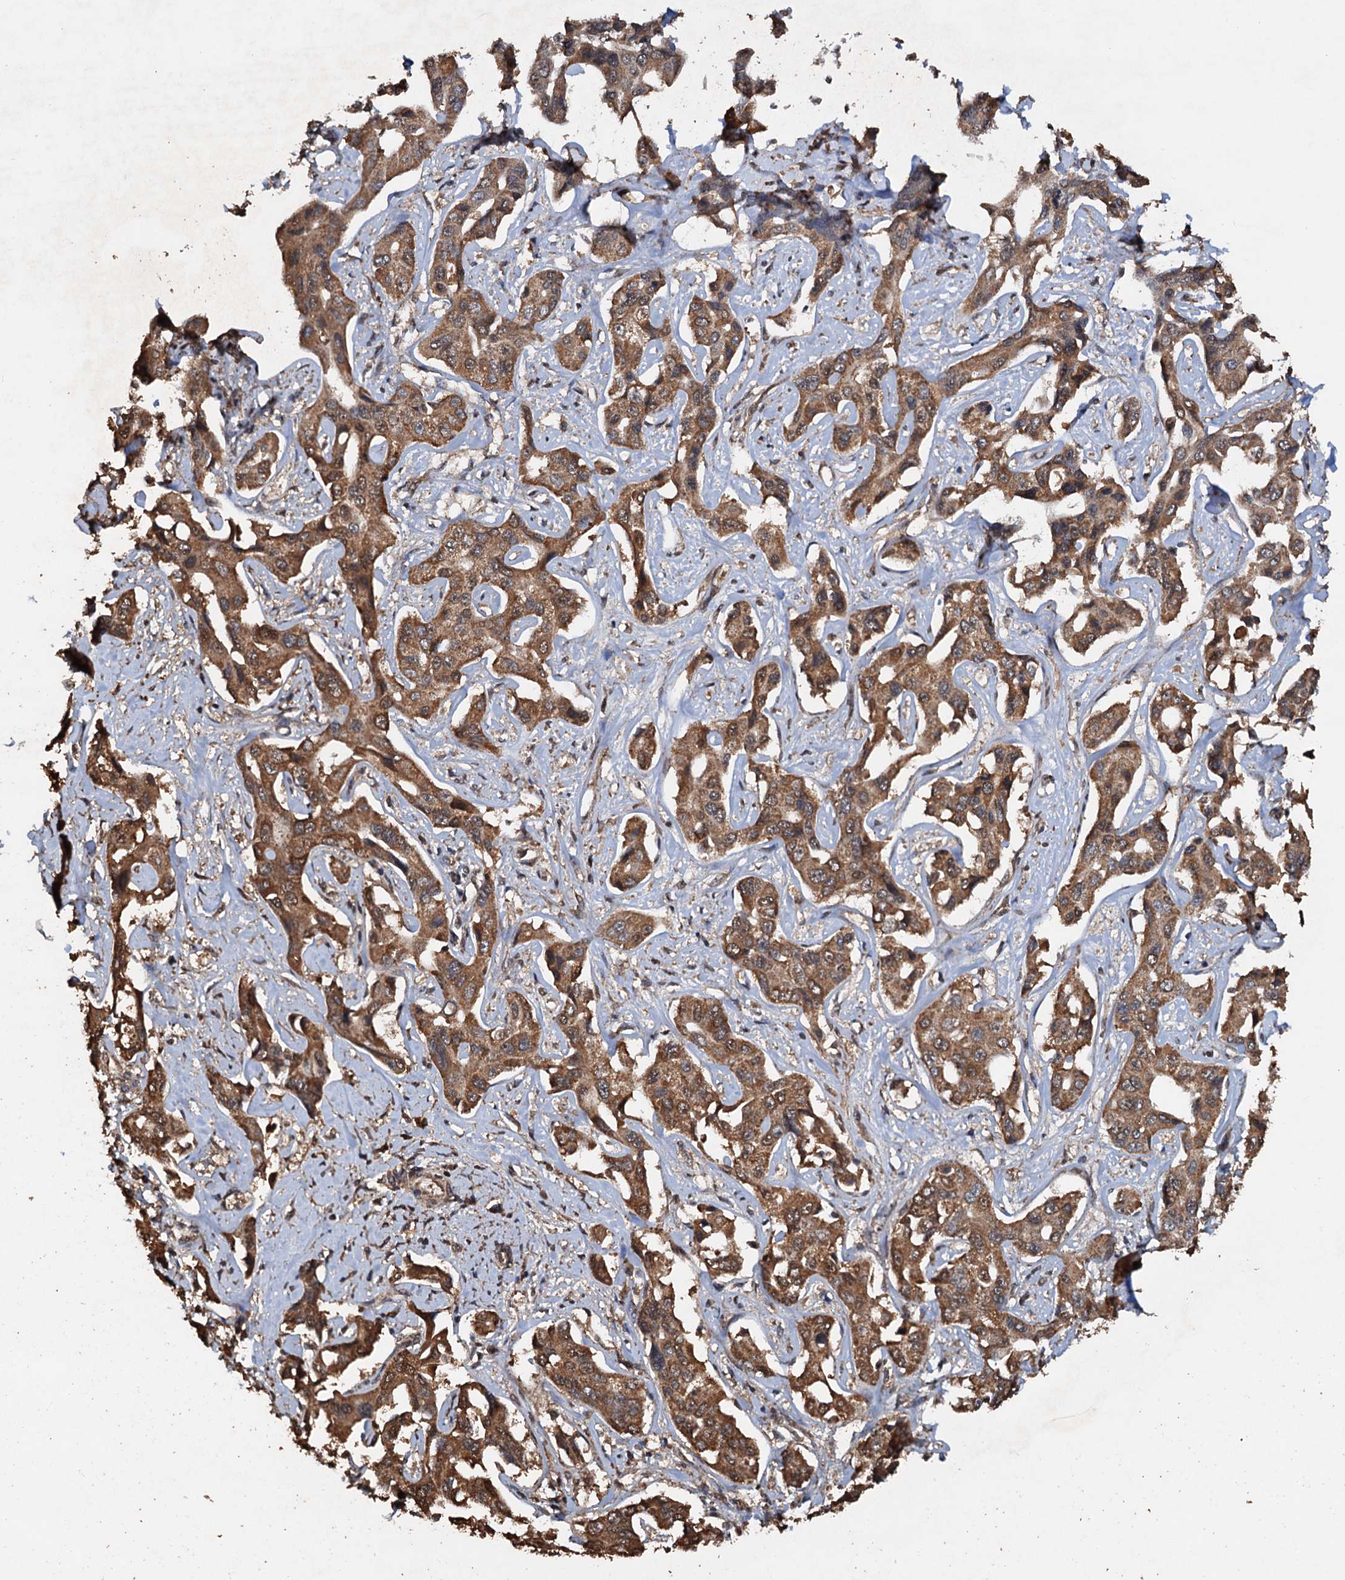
{"staining": {"intensity": "moderate", "quantity": ">75%", "location": "cytoplasmic/membranous,nuclear"}, "tissue": "liver cancer", "cell_type": "Tumor cells", "image_type": "cancer", "snomed": [{"axis": "morphology", "description": "Cholangiocarcinoma"}, {"axis": "topography", "description": "Liver"}], "caption": "Immunohistochemical staining of liver cancer (cholangiocarcinoma) shows medium levels of moderate cytoplasmic/membranous and nuclear protein positivity in about >75% of tumor cells. (Brightfield microscopy of DAB IHC at high magnification).", "gene": "PSMD9", "patient": {"sex": "male", "age": 59}}